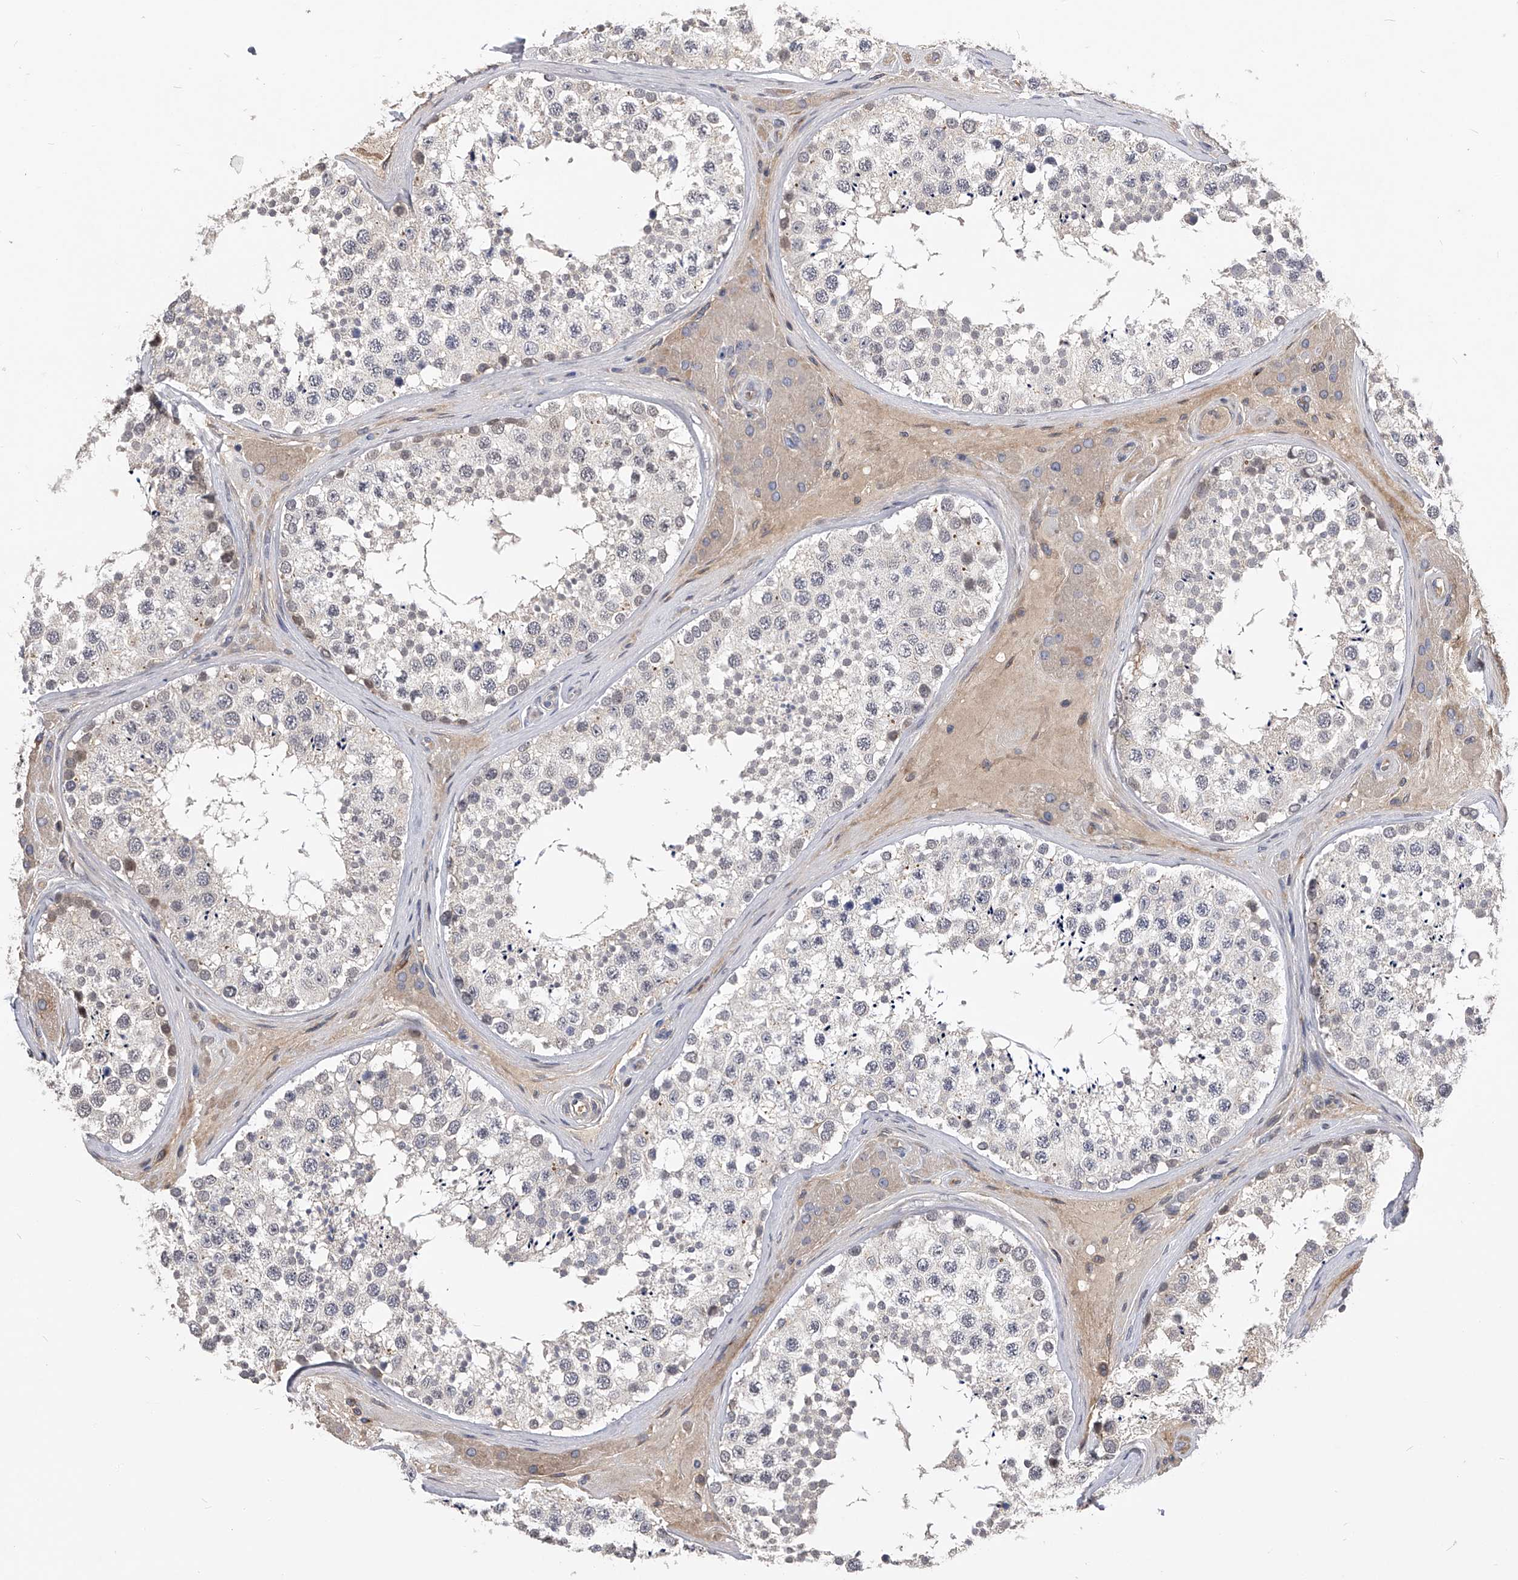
{"staining": {"intensity": "weak", "quantity": "<25%", "location": "cytoplasmic/membranous"}, "tissue": "testis", "cell_type": "Cells in seminiferous ducts", "image_type": "normal", "snomed": [{"axis": "morphology", "description": "Normal tissue, NOS"}, {"axis": "topography", "description": "Testis"}], "caption": "The micrograph reveals no significant staining in cells in seminiferous ducts of testis.", "gene": "MDN1", "patient": {"sex": "male", "age": 46}}